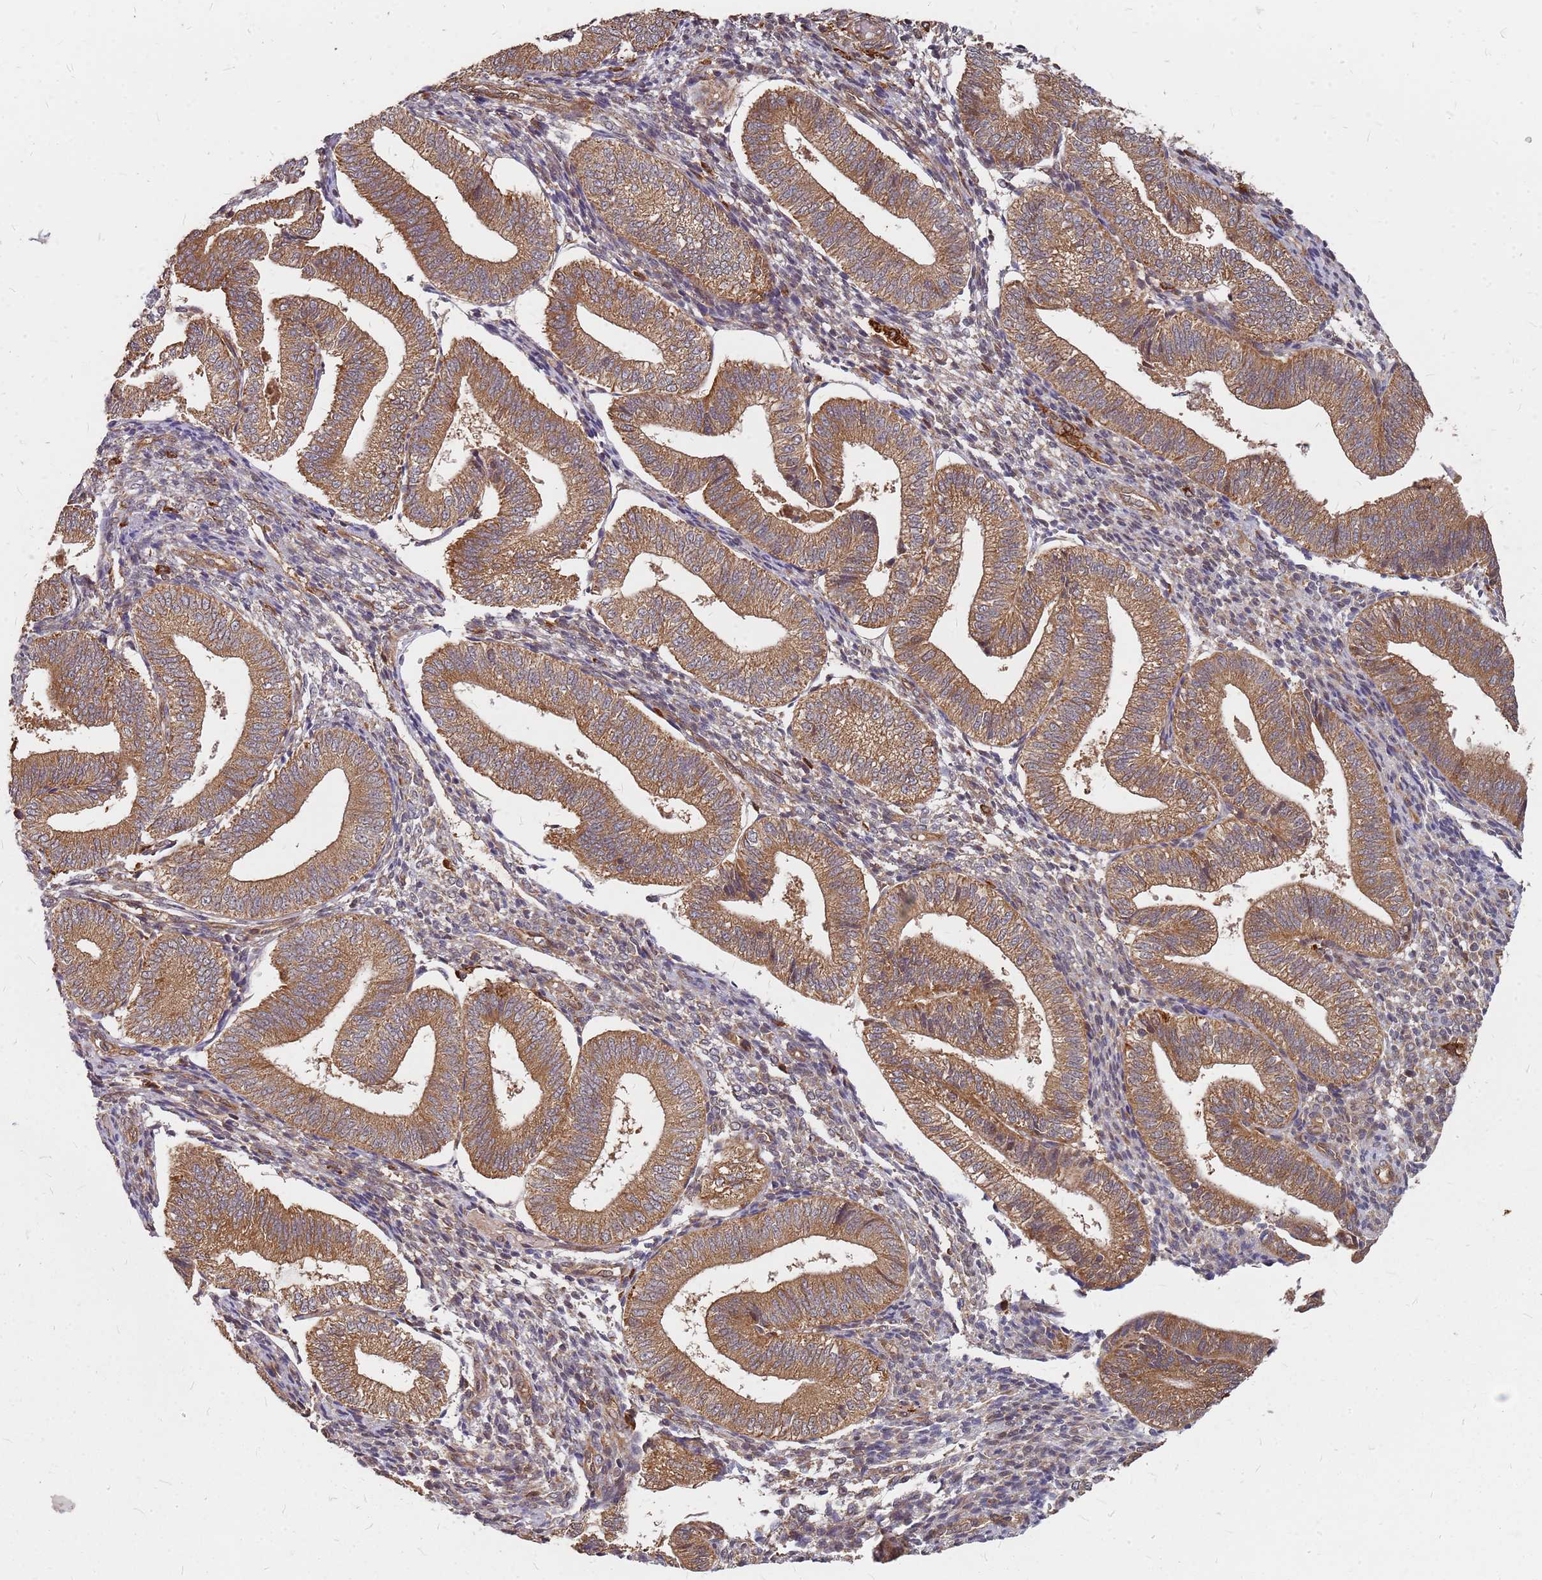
{"staining": {"intensity": "moderate", "quantity": ">75%", "location": "cytoplasmic/membranous"}, "tissue": "endometrium", "cell_type": "Cells in endometrial stroma", "image_type": "normal", "snomed": [{"axis": "morphology", "description": "Normal tissue, NOS"}, {"axis": "topography", "description": "Endometrium"}], "caption": "The micrograph exhibits a brown stain indicating the presence of a protein in the cytoplasmic/membranous of cells in endometrial stroma in endometrium.", "gene": "TRABD", "patient": {"sex": "female", "age": 34}}